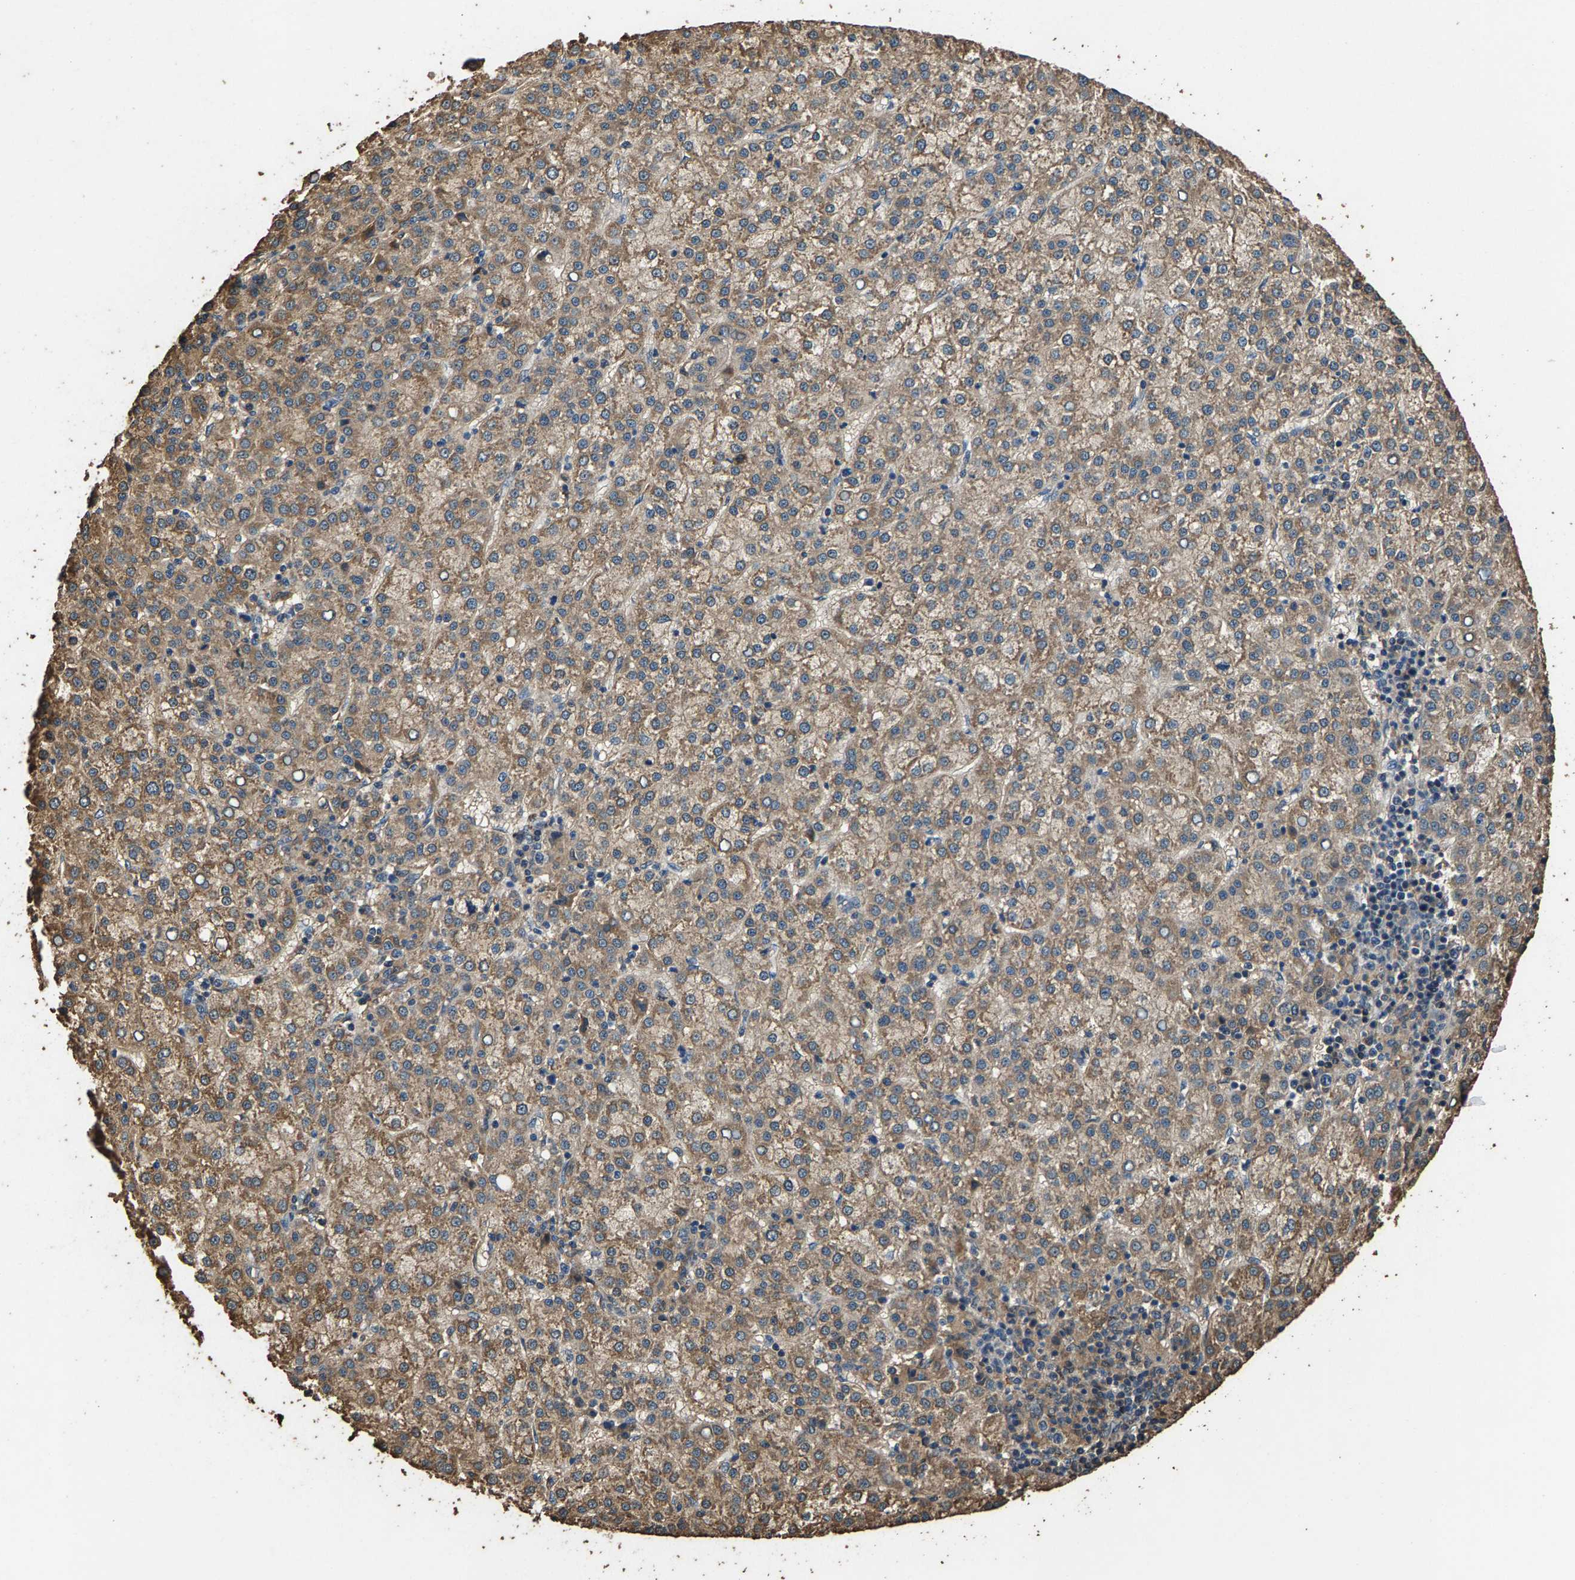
{"staining": {"intensity": "weak", "quantity": ">75%", "location": "cytoplasmic/membranous"}, "tissue": "liver cancer", "cell_type": "Tumor cells", "image_type": "cancer", "snomed": [{"axis": "morphology", "description": "Carcinoma, Hepatocellular, NOS"}, {"axis": "topography", "description": "Liver"}], "caption": "Immunohistochemical staining of liver hepatocellular carcinoma exhibits low levels of weak cytoplasmic/membranous protein expression in approximately >75% of tumor cells.", "gene": "MRPL27", "patient": {"sex": "female", "age": 58}}